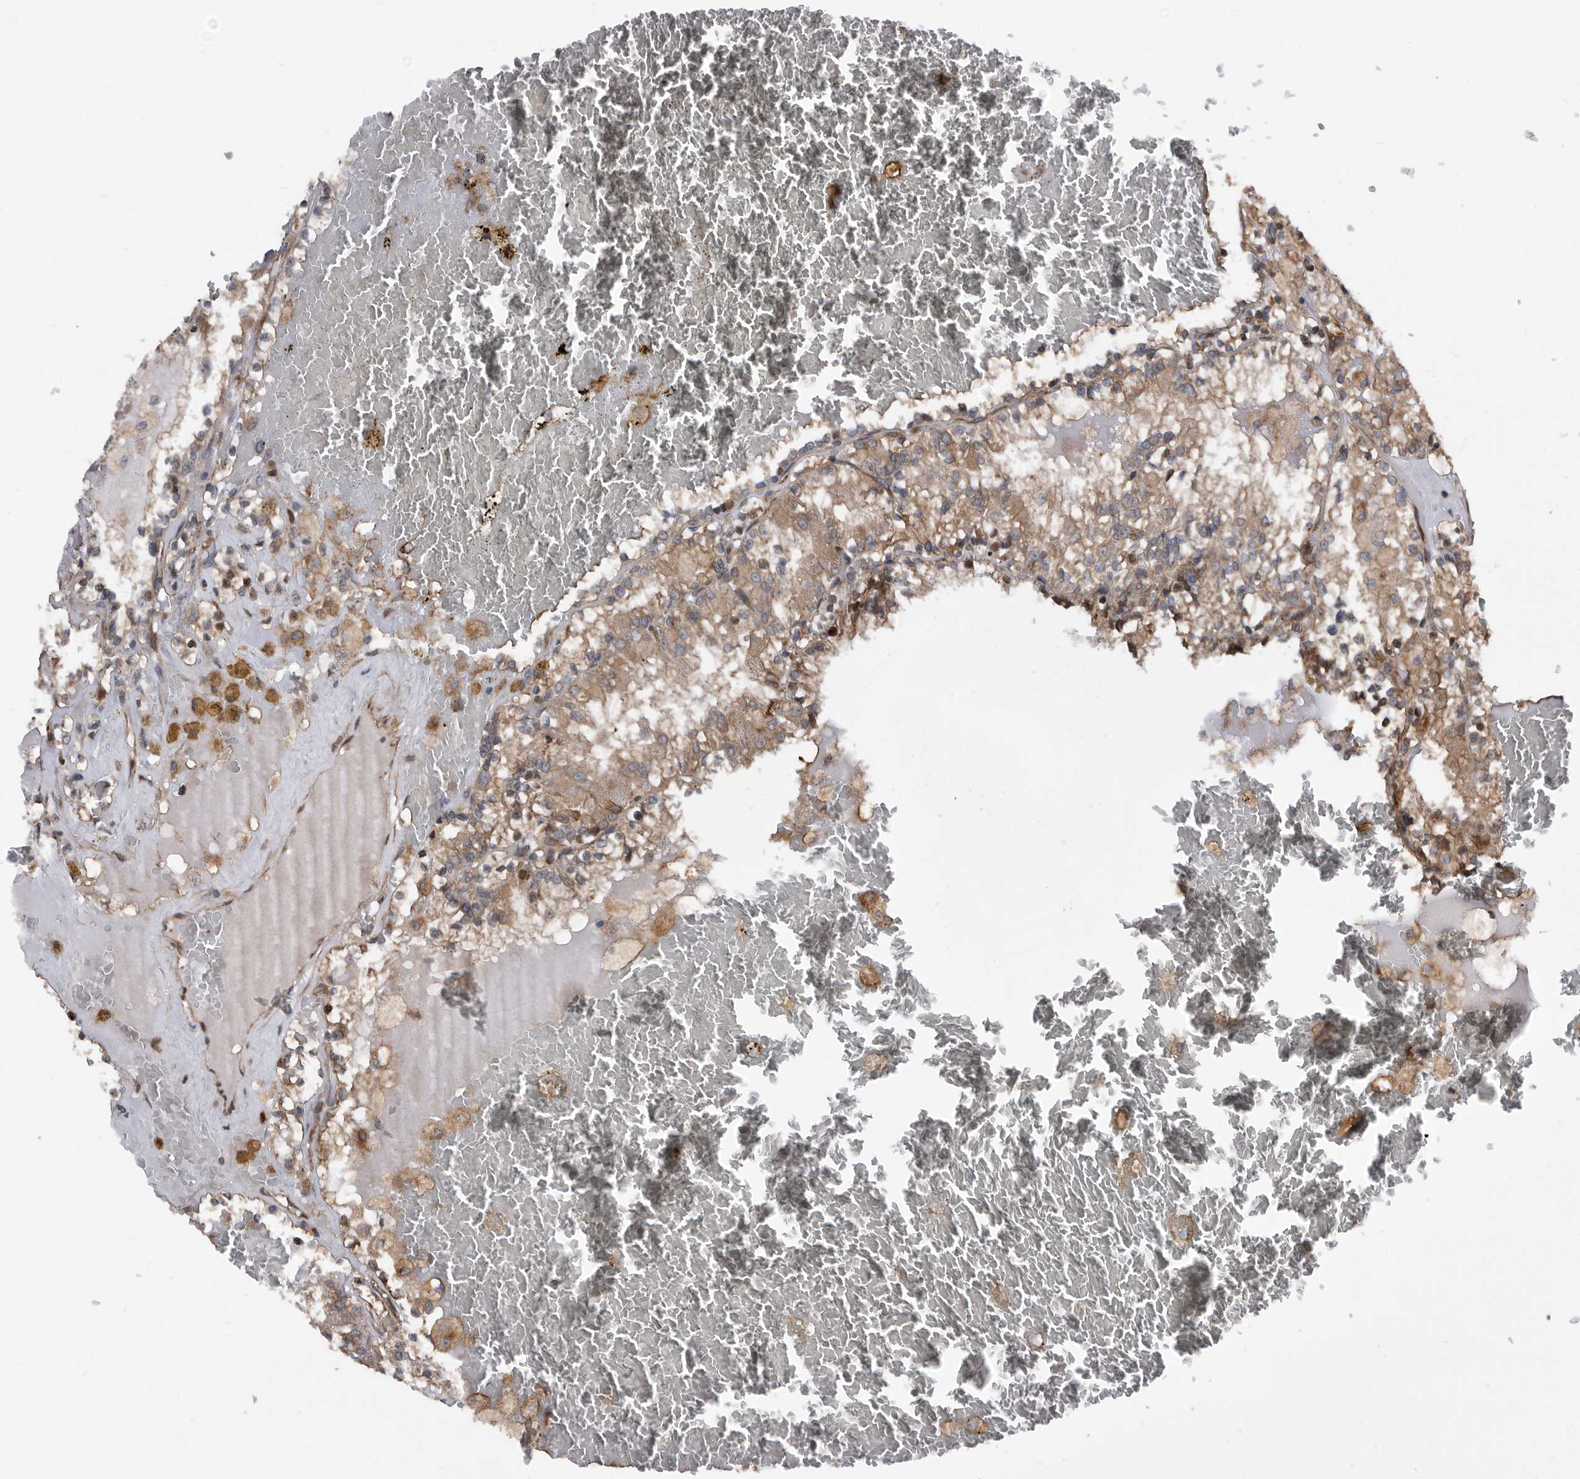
{"staining": {"intensity": "weak", "quantity": "25%-75%", "location": "cytoplasmic/membranous"}, "tissue": "renal cancer", "cell_type": "Tumor cells", "image_type": "cancer", "snomed": [{"axis": "morphology", "description": "Adenocarcinoma, NOS"}, {"axis": "topography", "description": "Kidney"}], "caption": "Approximately 25%-75% of tumor cells in renal cancer show weak cytoplasmic/membranous protein staining as visualized by brown immunohistochemical staining.", "gene": "SERINC2", "patient": {"sex": "female", "age": 56}}